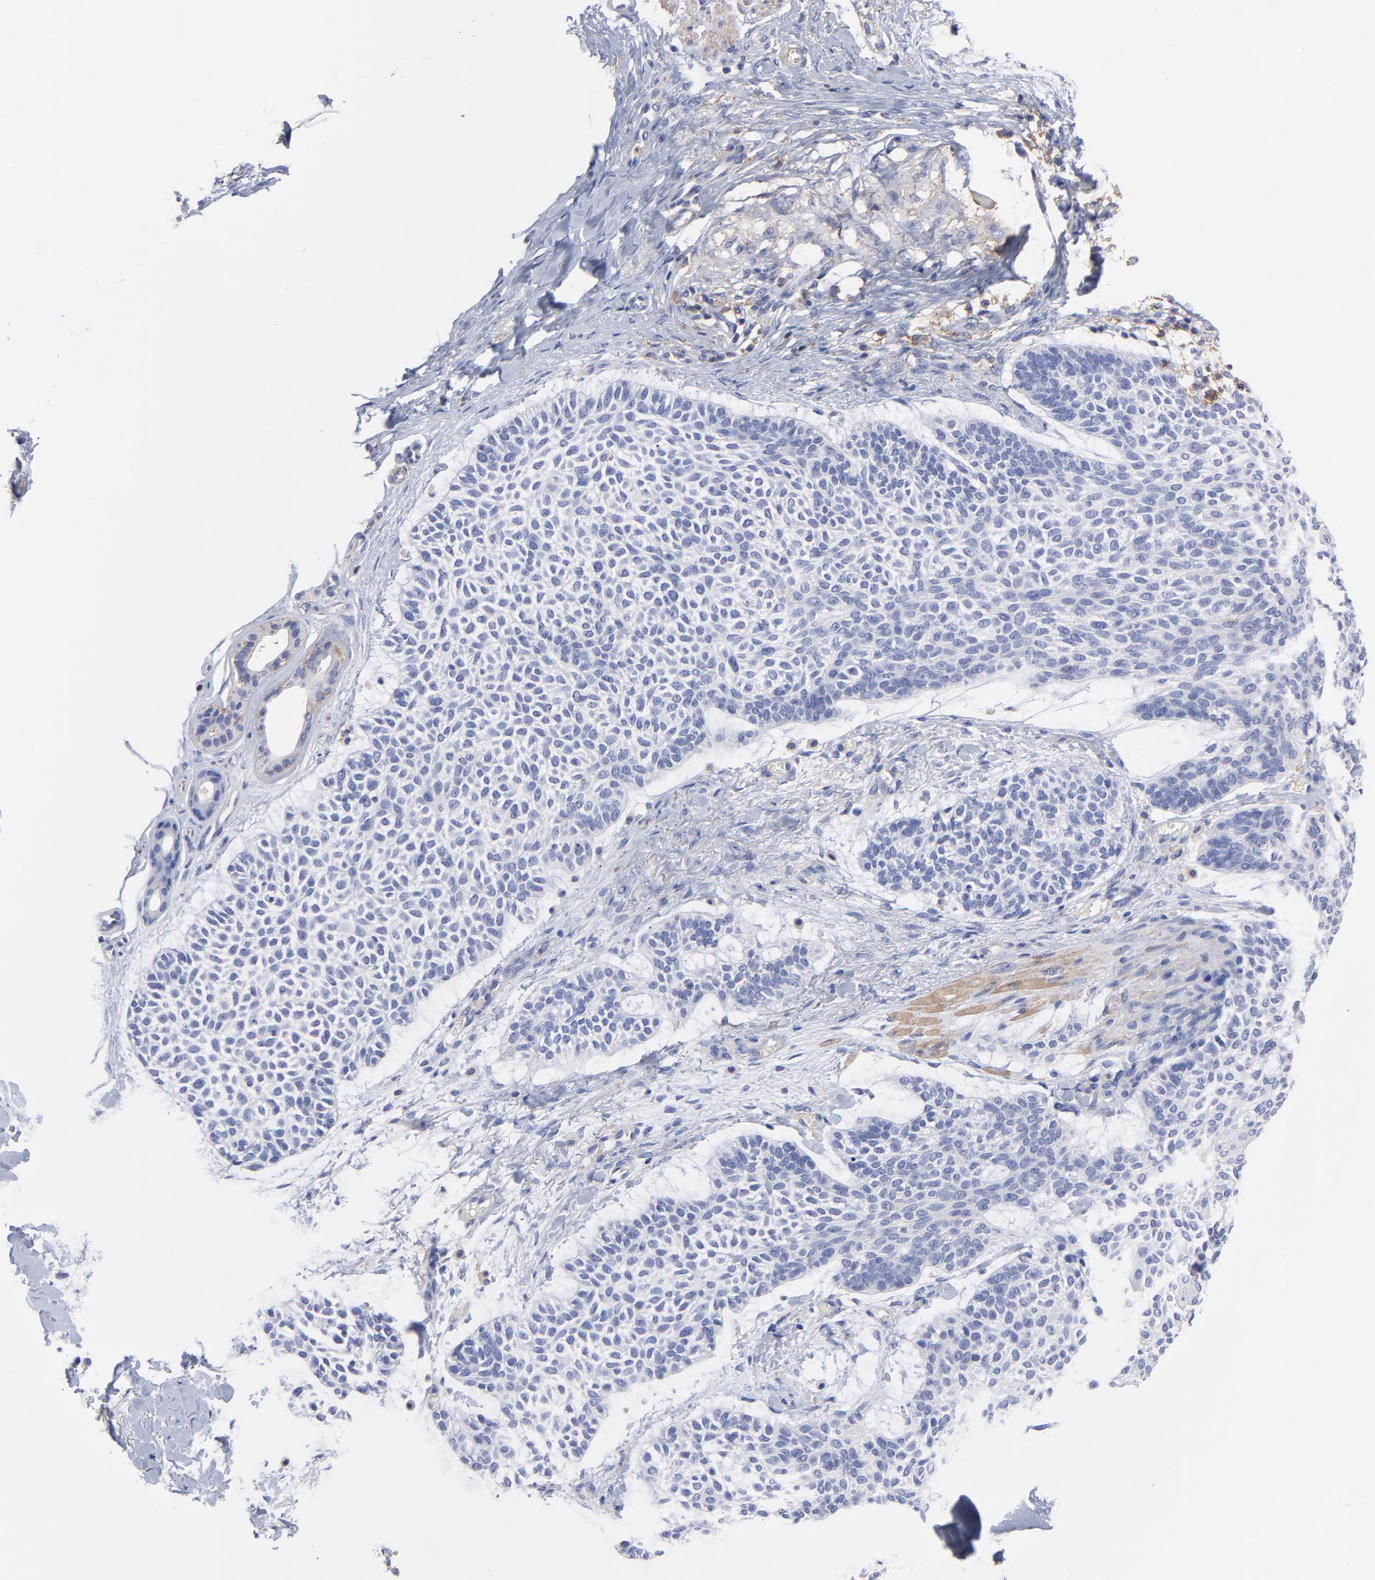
{"staining": {"intensity": "negative", "quantity": "none", "location": "none"}, "tissue": "skin cancer", "cell_type": "Tumor cells", "image_type": "cancer", "snomed": [{"axis": "morphology", "description": "Normal tissue, NOS"}, {"axis": "morphology", "description": "Basal cell carcinoma"}, {"axis": "topography", "description": "Skin"}], "caption": "This is an immunohistochemistry (IHC) photomicrograph of human basal cell carcinoma (skin). There is no staining in tumor cells.", "gene": "ASL", "patient": {"sex": "female", "age": 70}}